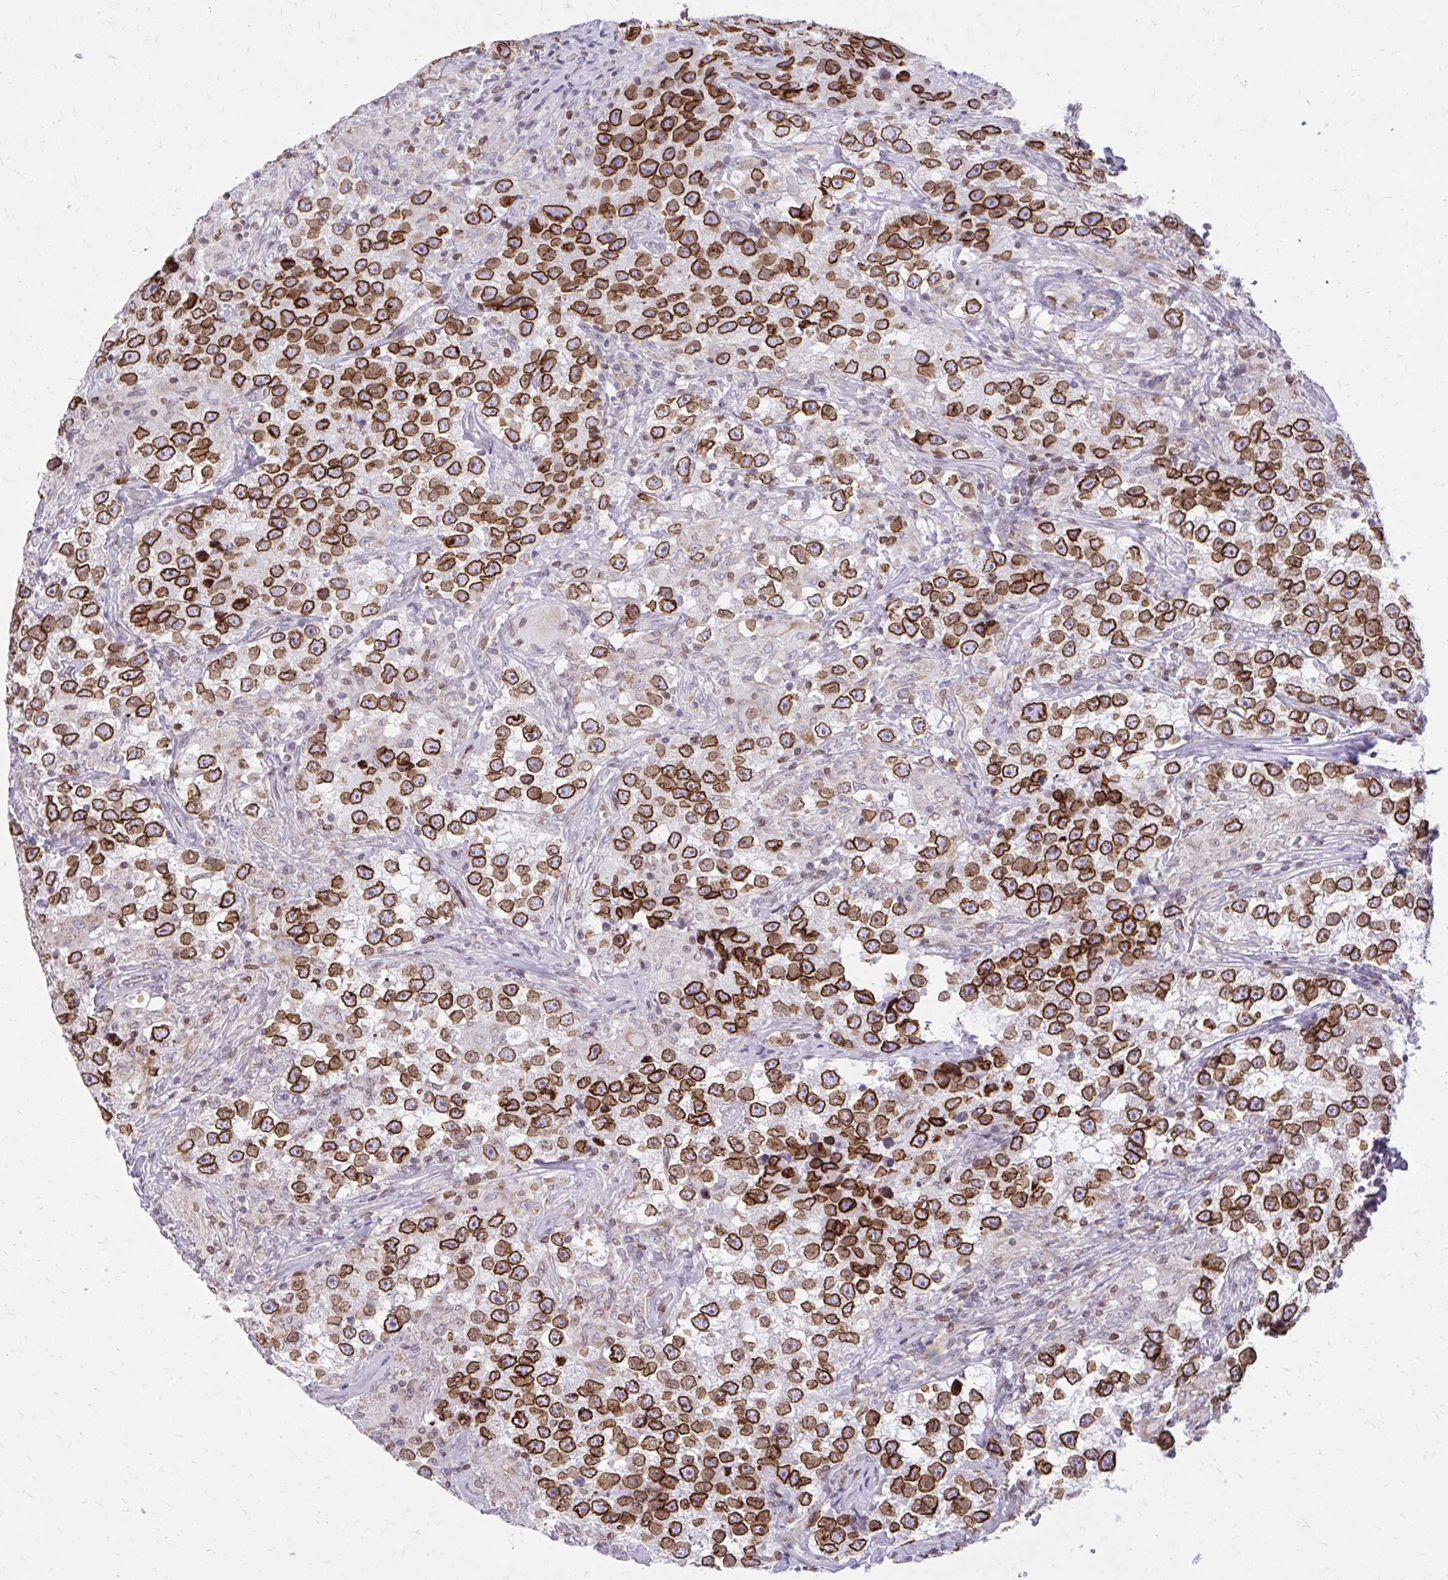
{"staining": {"intensity": "strong", "quantity": ">75%", "location": "cytoplasmic/membranous,nuclear"}, "tissue": "testis cancer", "cell_type": "Tumor cells", "image_type": "cancer", "snomed": [{"axis": "morphology", "description": "Seminoma, NOS"}, {"axis": "topography", "description": "Testis"}], "caption": "The photomicrograph reveals immunohistochemical staining of testis seminoma. There is strong cytoplasmic/membranous and nuclear staining is identified in about >75% of tumor cells. Using DAB (brown) and hematoxylin (blue) stains, captured at high magnification using brightfield microscopy.", "gene": "RPS6KA2", "patient": {"sex": "male", "age": 46}}